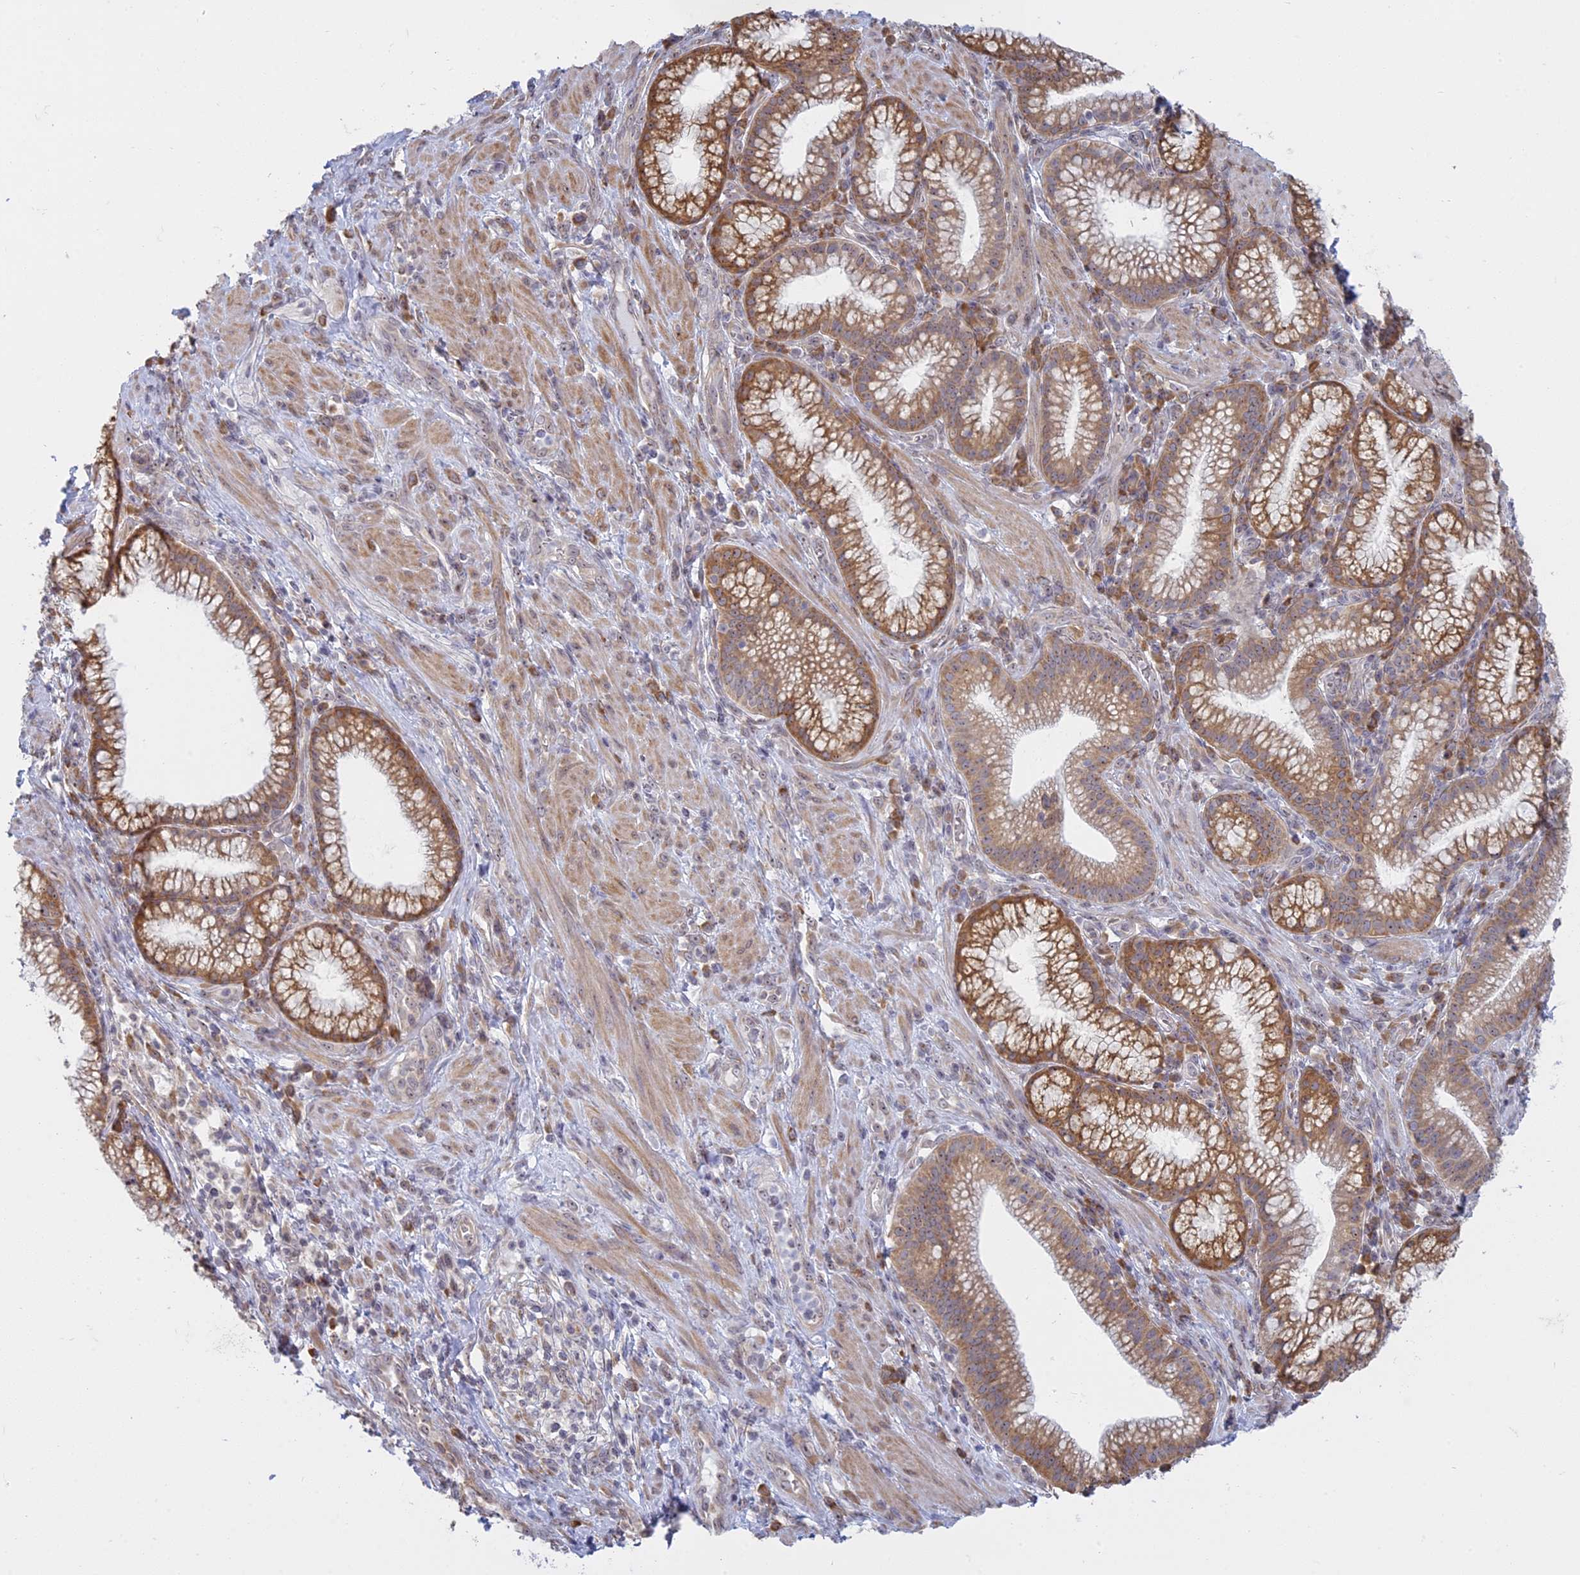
{"staining": {"intensity": "weak", "quantity": ">75%", "location": "cytoplasmic/membranous"}, "tissue": "pancreatic cancer", "cell_type": "Tumor cells", "image_type": "cancer", "snomed": [{"axis": "morphology", "description": "Adenocarcinoma, NOS"}, {"axis": "topography", "description": "Pancreas"}], "caption": "Weak cytoplasmic/membranous positivity is appreciated in approximately >75% of tumor cells in pancreatic cancer.", "gene": "RPS19BP1", "patient": {"sex": "male", "age": 72}}